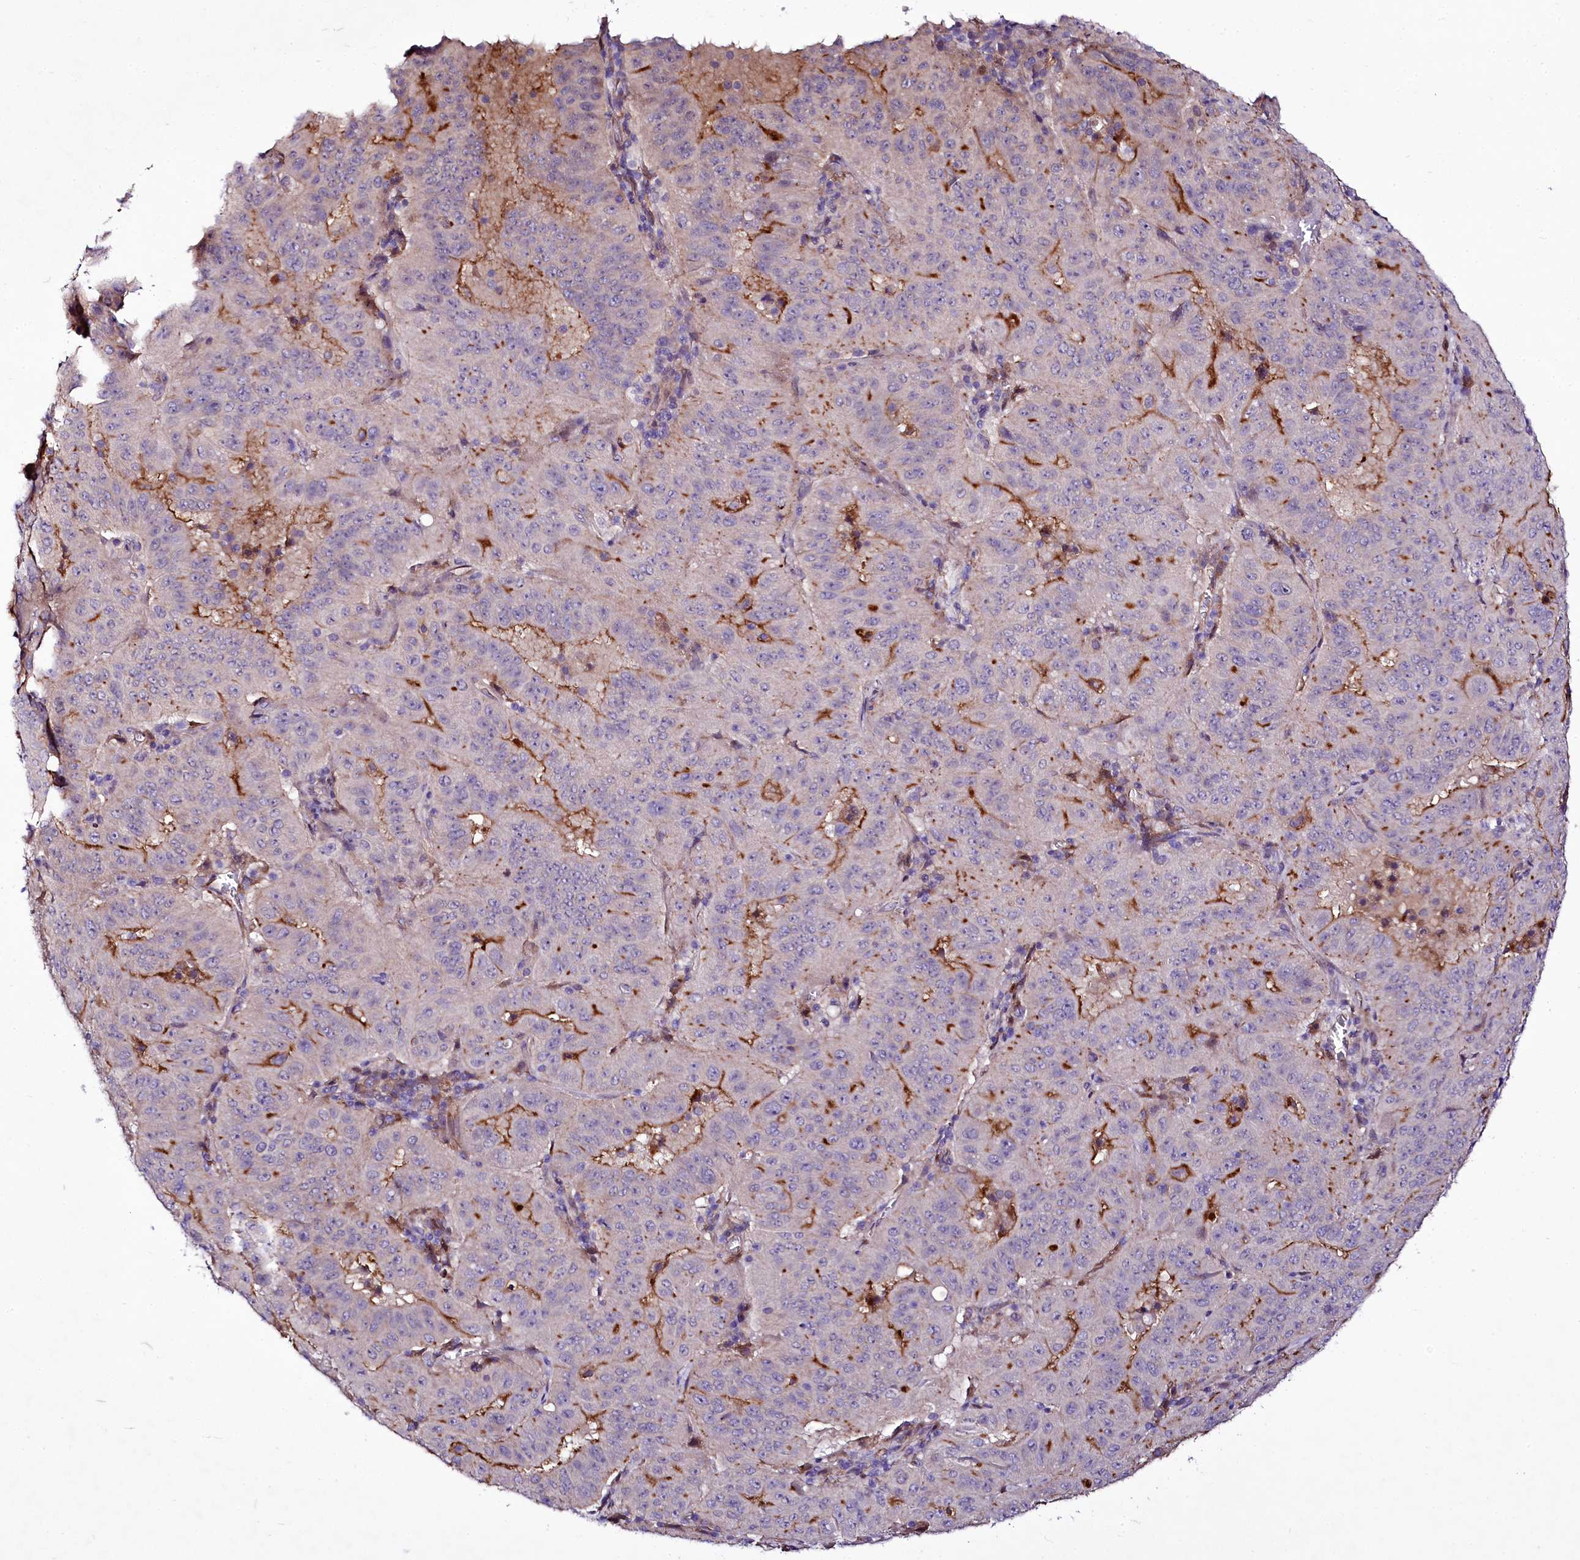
{"staining": {"intensity": "negative", "quantity": "none", "location": "none"}, "tissue": "pancreatic cancer", "cell_type": "Tumor cells", "image_type": "cancer", "snomed": [{"axis": "morphology", "description": "Adenocarcinoma, NOS"}, {"axis": "topography", "description": "Pancreas"}], "caption": "The IHC micrograph has no significant staining in tumor cells of pancreatic adenocarcinoma tissue.", "gene": "ZC3H12C", "patient": {"sex": "male", "age": 63}}